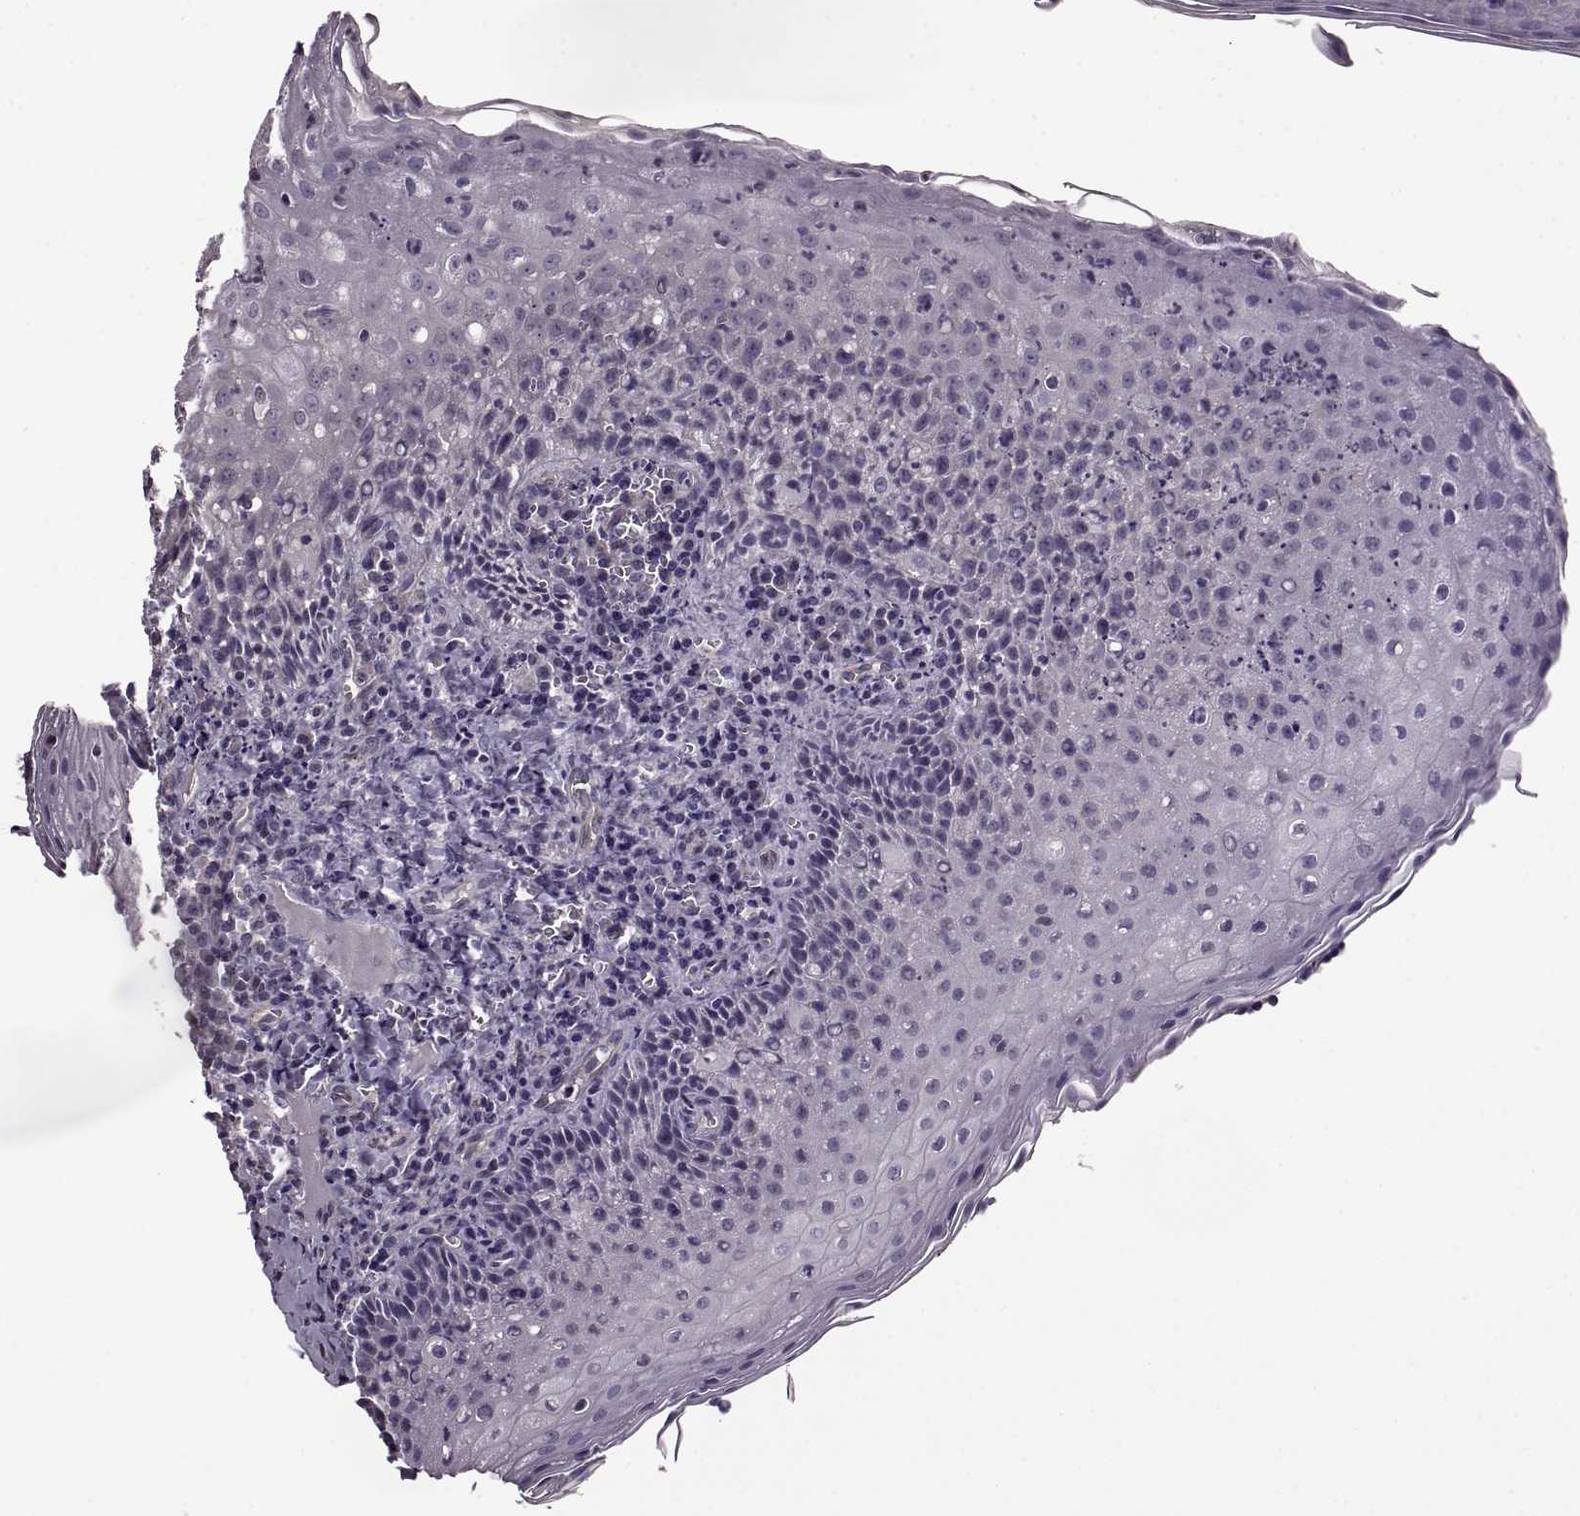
{"staining": {"intensity": "negative", "quantity": "none", "location": "none"}, "tissue": "tonsil", "cell_type": "Germinal center cells", "image_type": "normal", "snomed": [{"axis": "morphology", "description": "Normal tissue, NOS"}, {"axis": "morphology", "description": "Inflammation, NOS"}, {"axis": "topography", "description": "Tonsil"}], "caption": "This is an IHC image of unremarkable human tonsil. There is no staining in germinal center cells.", "gene": "EDDM3B", "patient": {"sex": "female", "age": 31}}